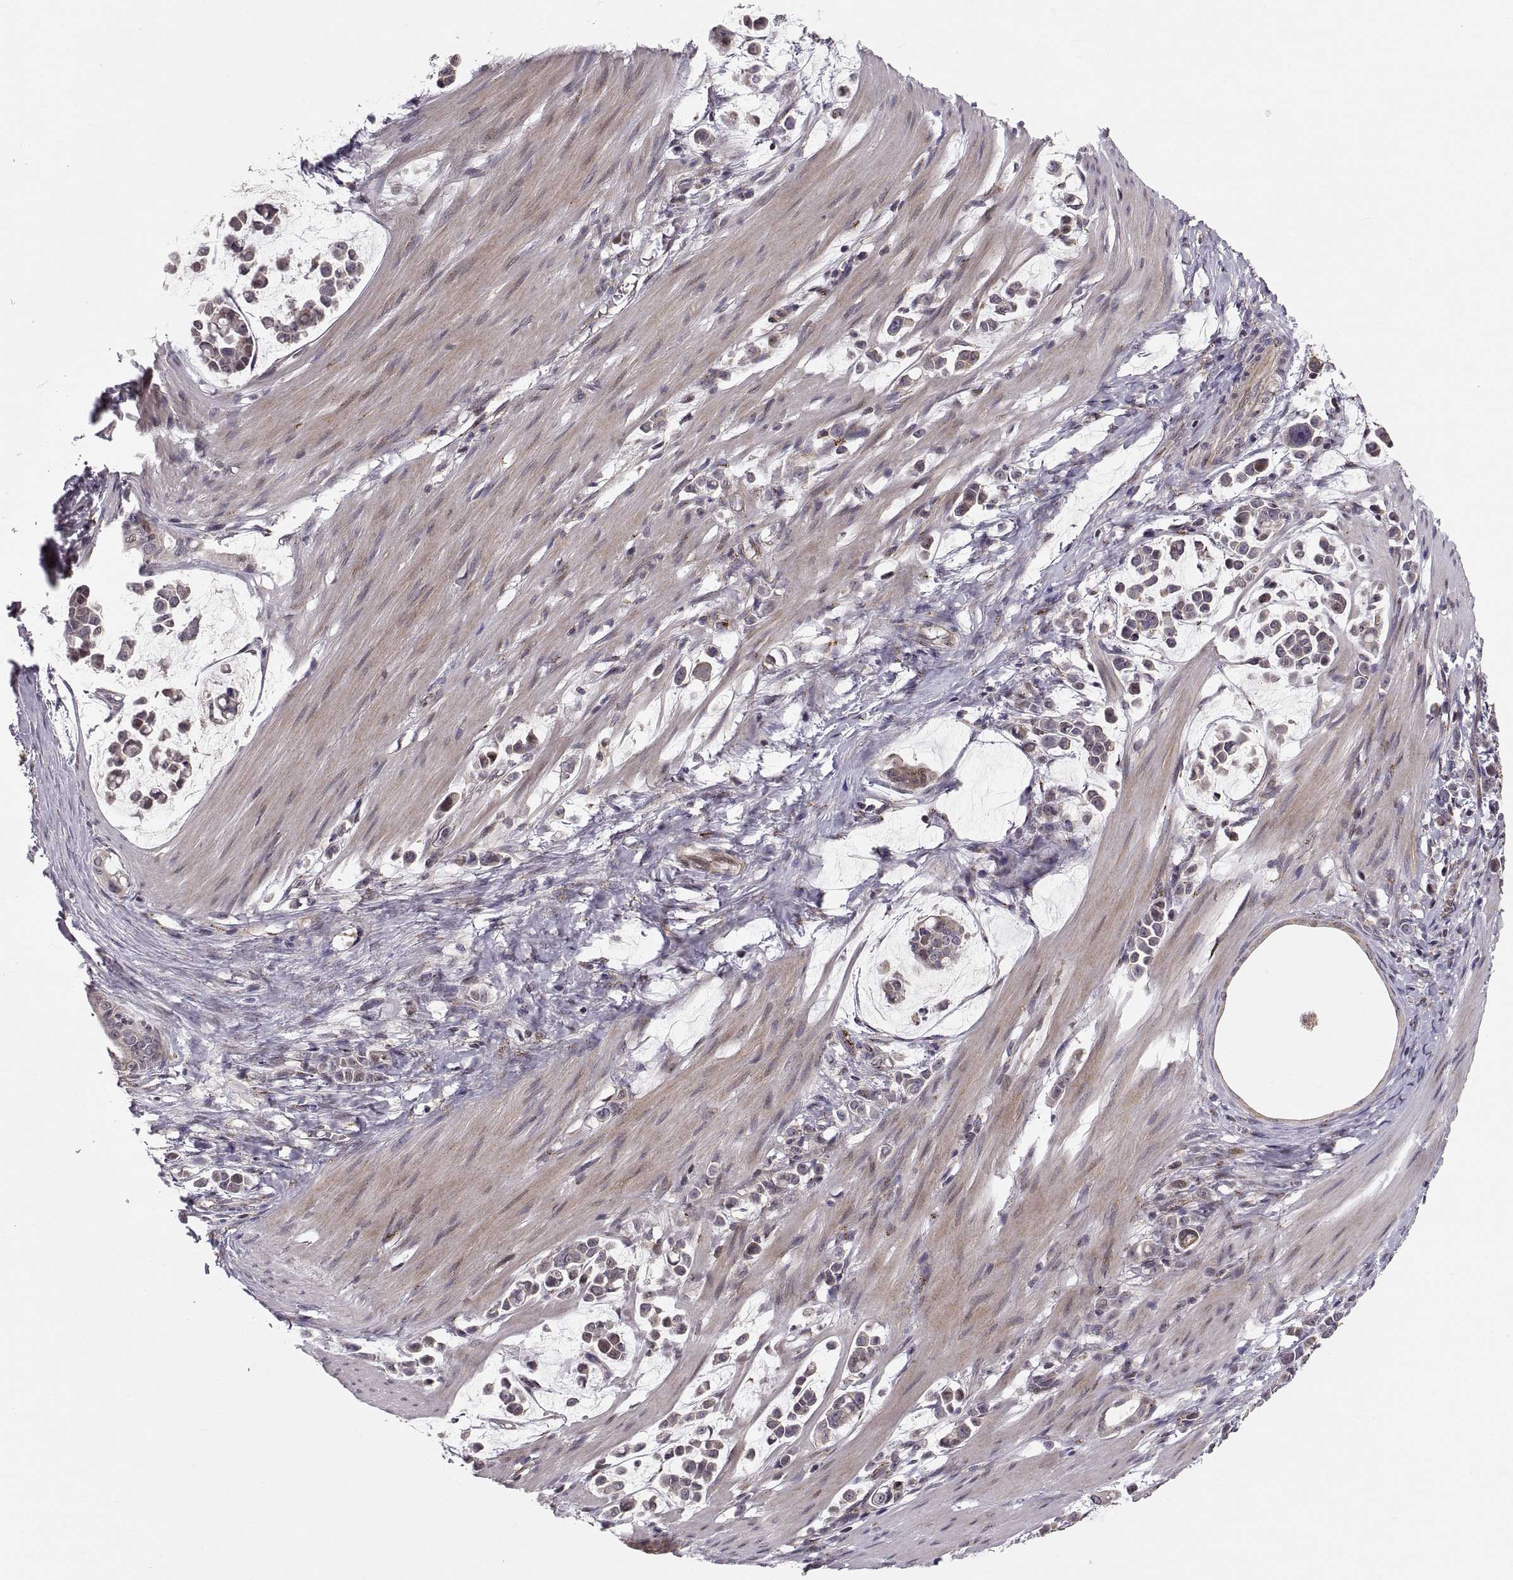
{"staining": {"intensity": "negative", "quantity": "none", "location": "none"}, "tissue": "stomach cancer", "cell_type": "Tumor cells", "image_type": "cancer", "snomed": [{"axis": "morphology", "description": "Adenocarcinoma, NOS"}, {"axis": "topography", "description": "Stomach"}], "caption": "An immunohistochemistry (IHC) image of stomach cancer is shown. There is no staining in tumor cells of stomach cancer.", "gene": "TESC", "patient": {"sex": "male", "age": 82}}